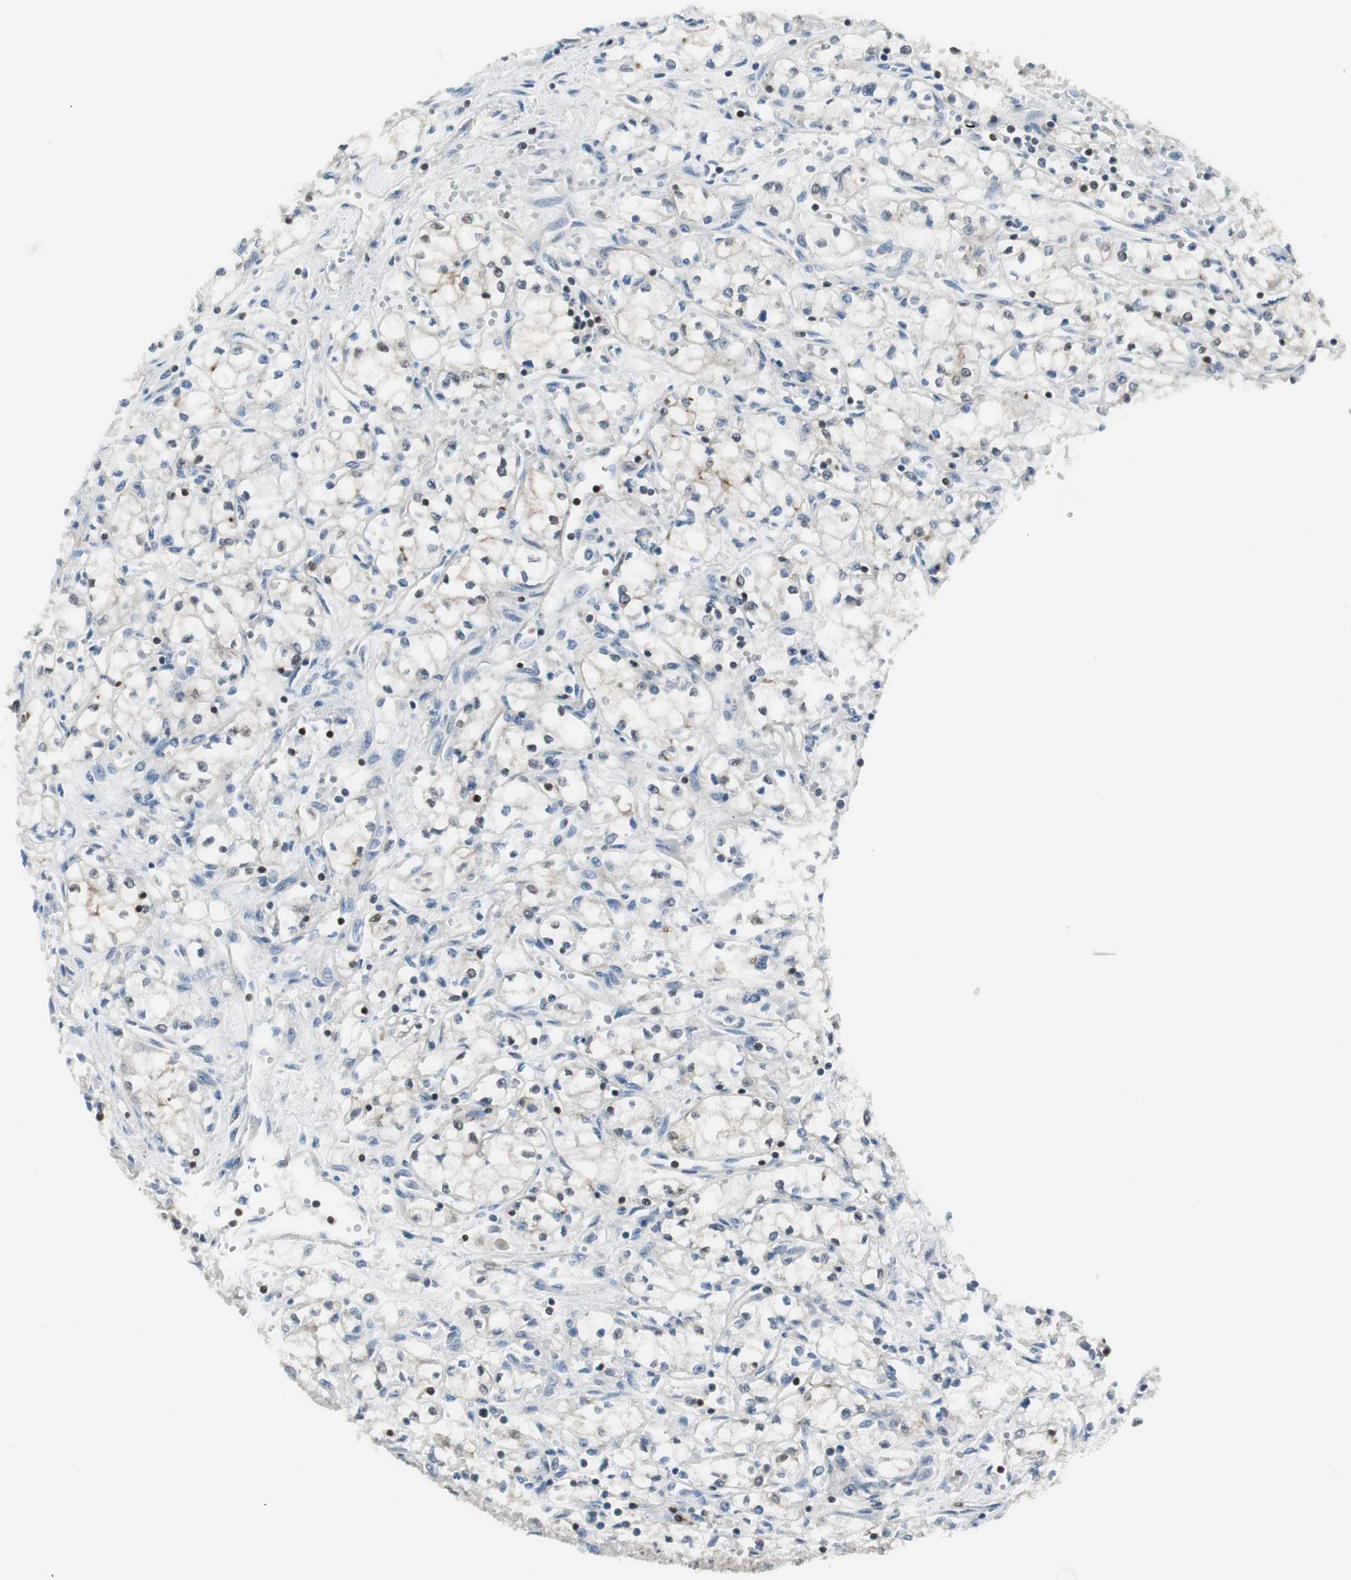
{"staining": {"intensity": "negative", "quantity": "none", "location": "none"}, "tissue": "renal cancer", "cell_type": "Tumor cells", "image_type": "cancer", "snomed": [{"axis": "morphology", "description": "Normal tissue, NOS"}, {"axis": "morphology", "description": "Adenocarcinoma, NOS"}, {"axis": "topography", "description": "Kidney"}], "caption": "This is an IHC image of human adenocarcinoma (renal). There is no staining in tumor cells.", "gene": "SLC9A3R1", "patient": {"sex": "male", "age": 59}}